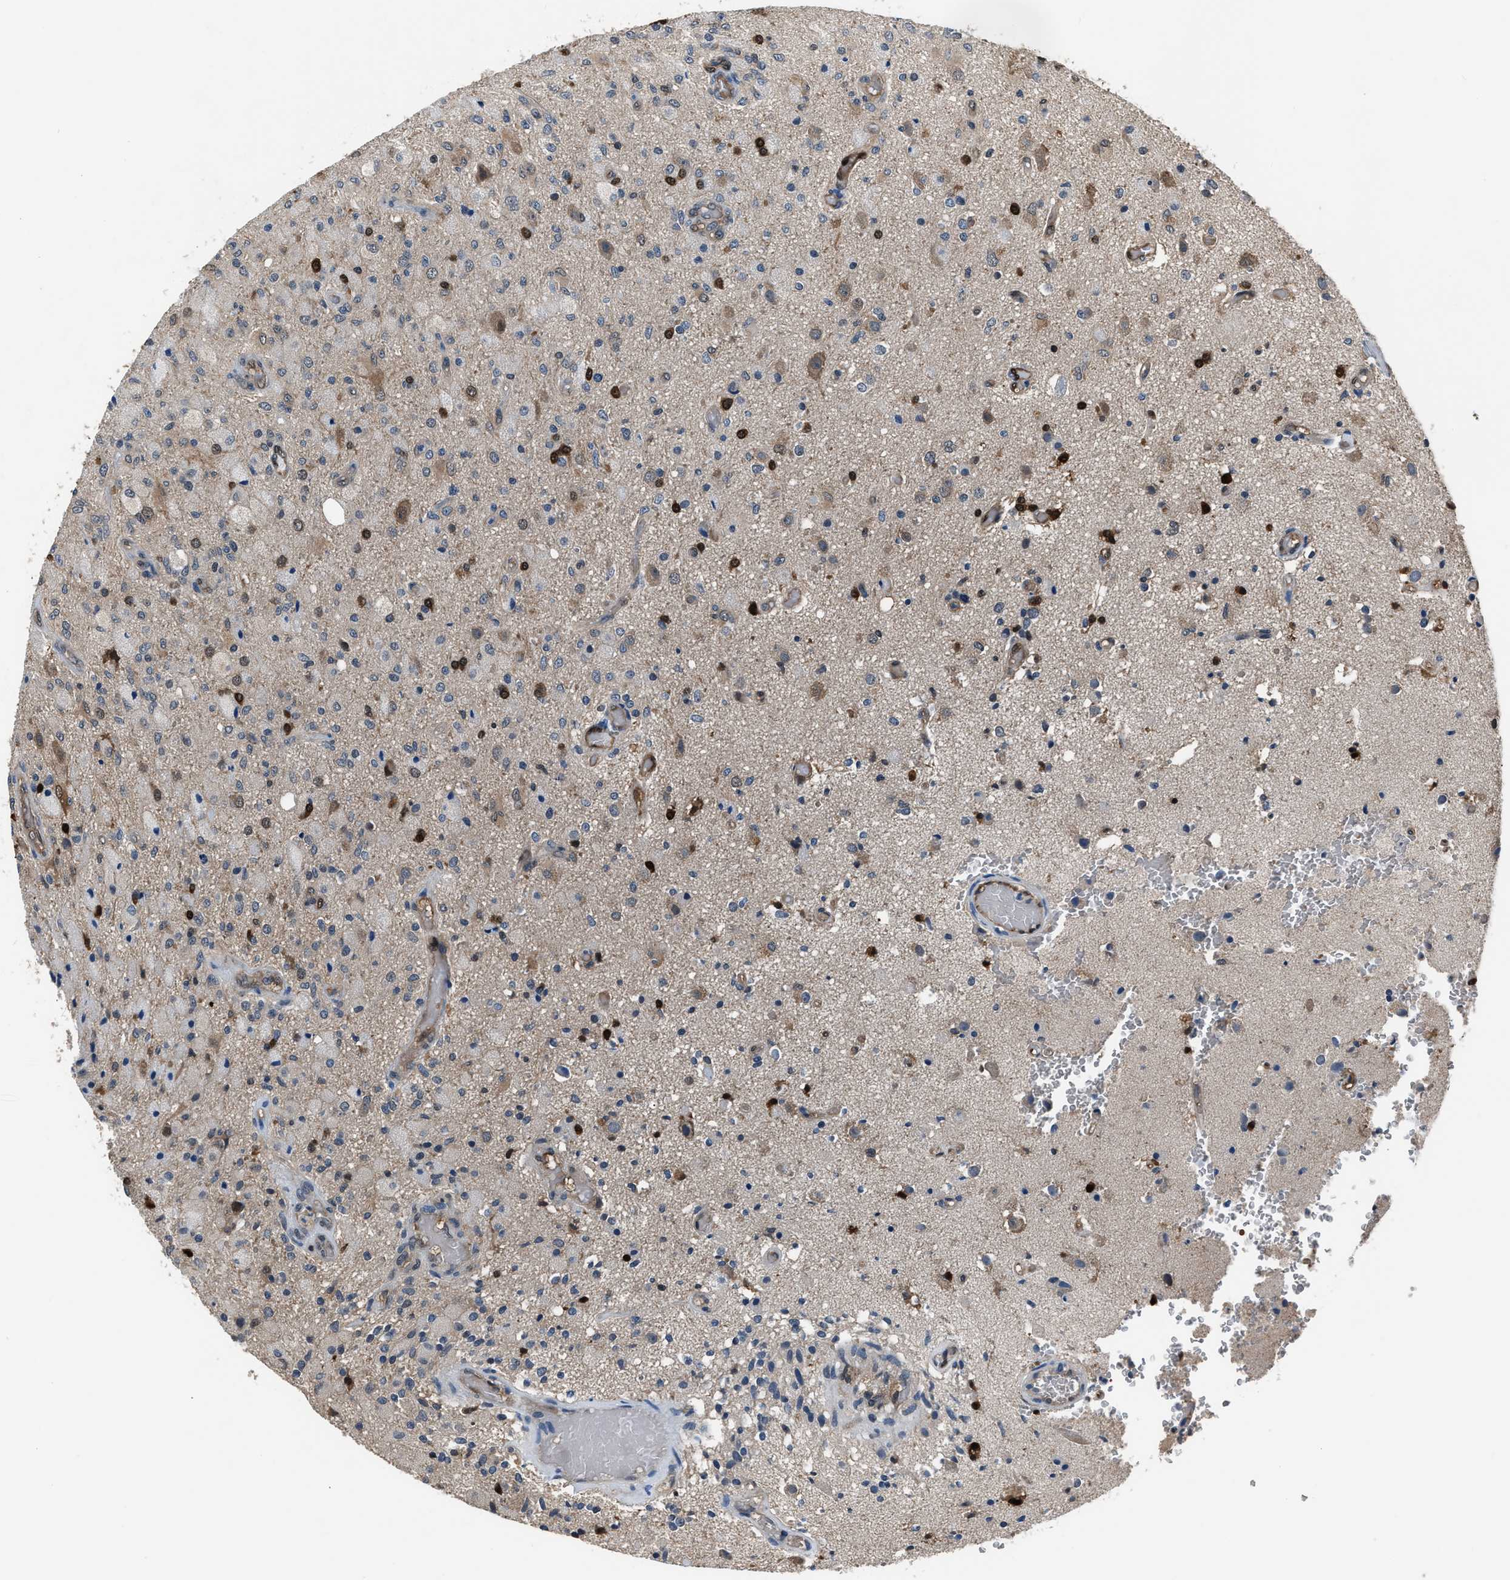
{"staining": {"intensity": "strong", "quantity": "<25%", "location": "nuclear"}, "tissue": "glioma", "cell_type": "Tumor cells", "image_type": "cancer", "snomed": [{"axis": "morphology", "description": "Normal tissue, NOS"}, {"axis": "morphology", "description": "Glioma, malignant, High grade"}, {"axis": "topography", "description": "Cerebral cortex"}], "caption": "This image demonstrates immunohistochemistry staining of glioma, with medium strong nuclear positivity in approximately <25% of tumor cells.", "gene": "PPA1", "patient": {"sex": "male", "age": 77}}